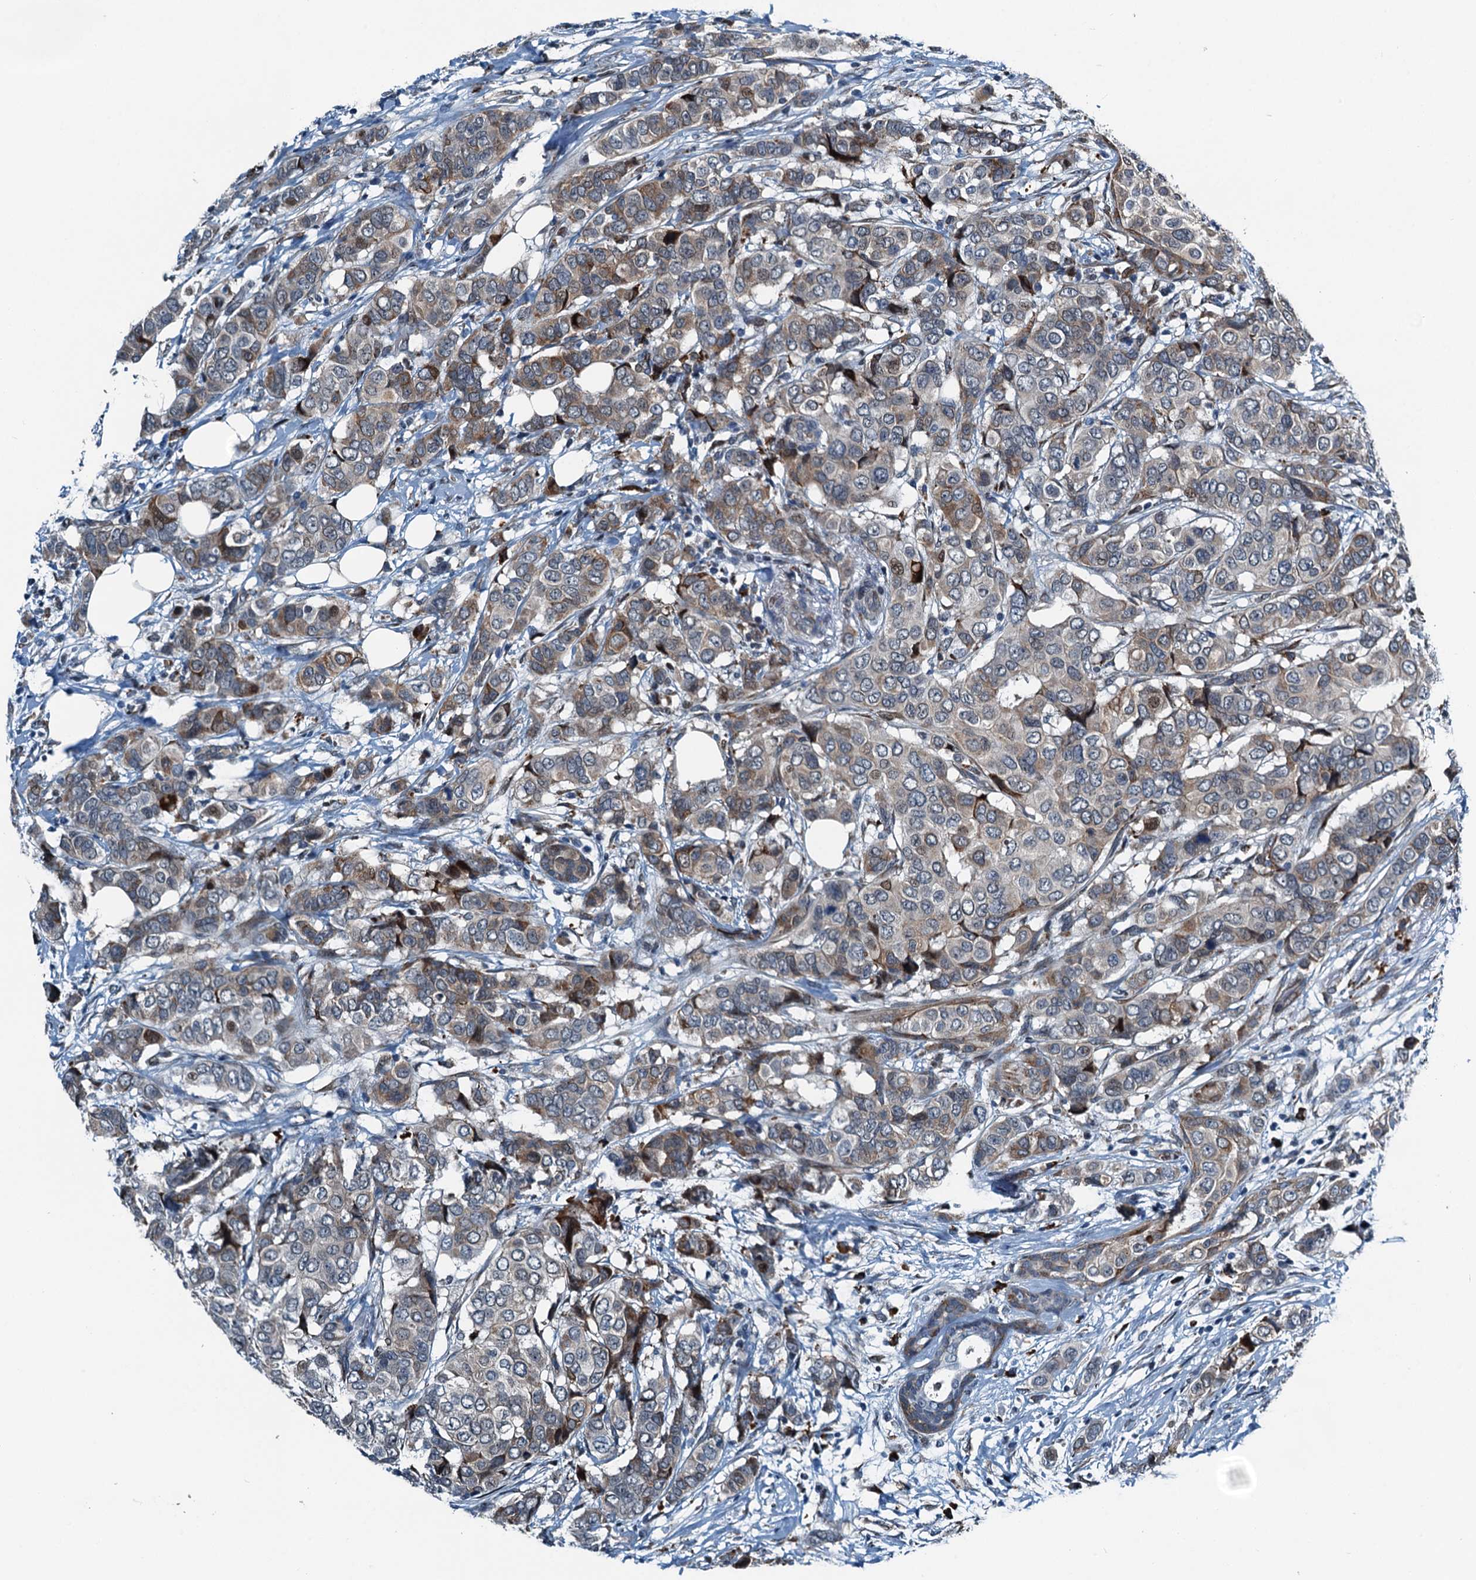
{"staining": {"intensity": "weak", "quantity": "25%-75%", "location": "cytoplasmic/membranous"}, "tissue": "breast cancer", "cell_type": "Tumor cells", "image_type": "cancer", "snomed": [{"axis": "morphology", "description": "Lobular carcinoma"}, {"axis": "topography", "description": "Breast"}], "caption": "The image shows staining of breast cancer, revealing weak cytoplasmic/membranous protein expression (brown color) within tumor cells. (DAB (3,3'-diaminobenzidine) IHC, brown staining for protein, blue staining for nuclei).", "gene": "TAMALIN", "patient": {"sex": "female", "age": 51}}